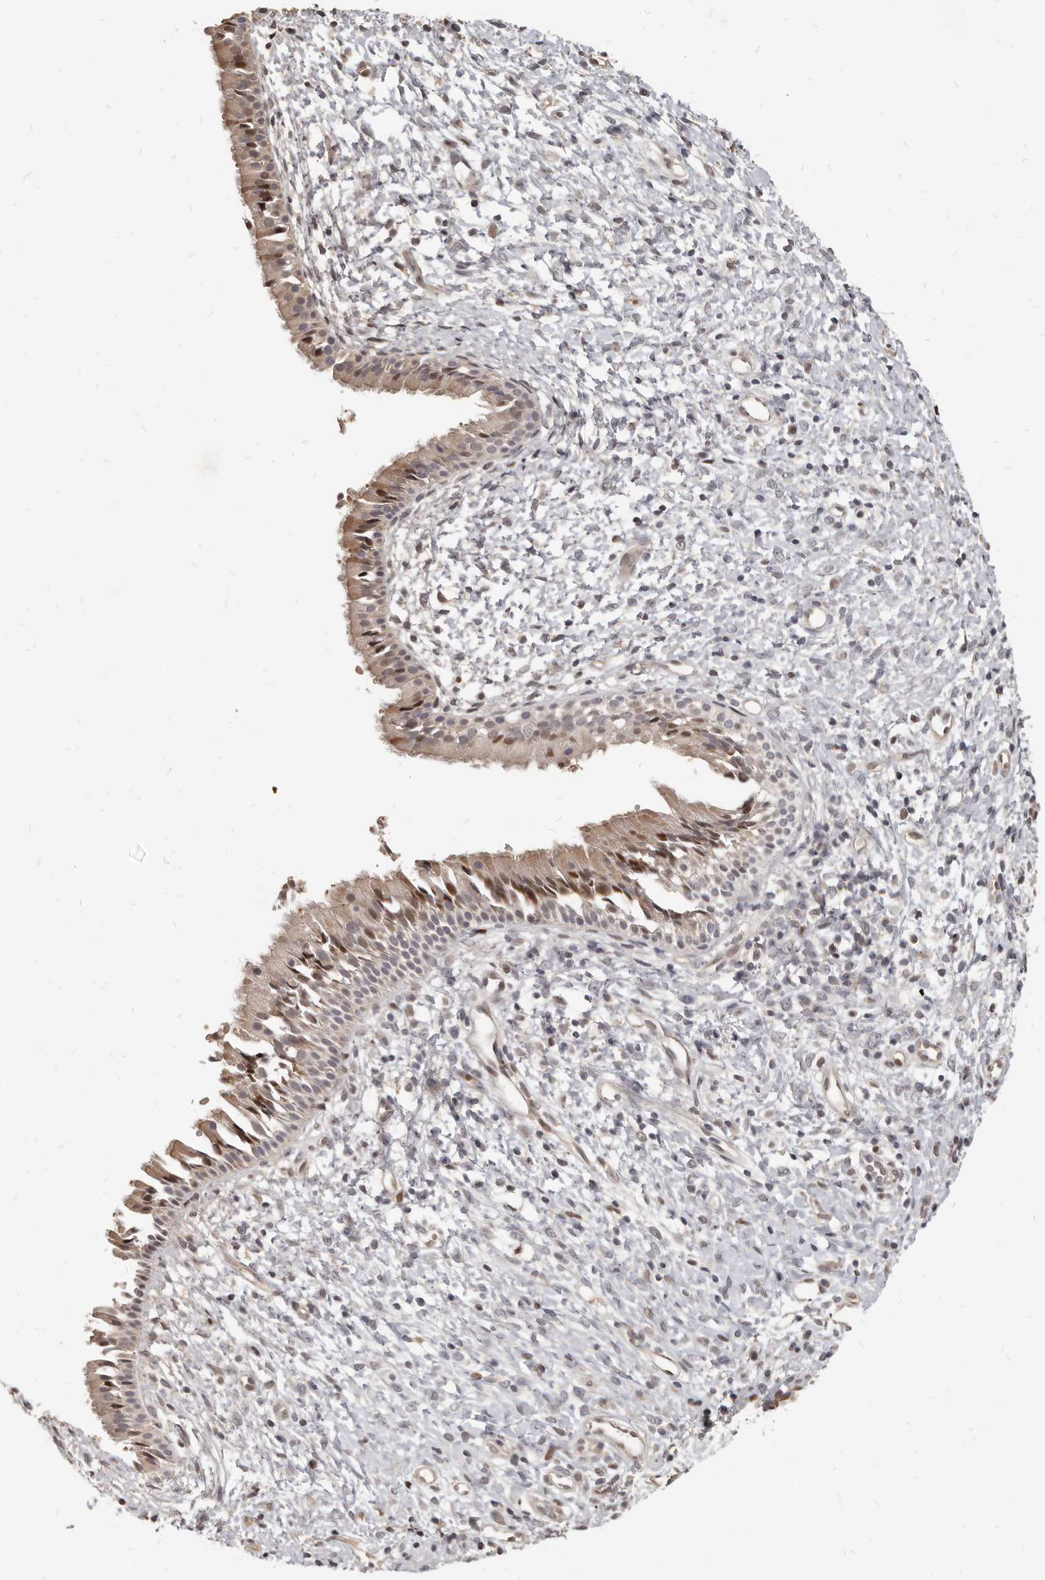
{"staining": {"intensity": "weak", "quantity": ">75%", "location": "cytoplasmic/membranous,nuclear"}, "tissue": "nasopharynx", "cell_type": "Respiratory epithelial cells", "image_type": "normal", "snomed": [{"axis": "morphology", "description": "Normal tissue, NOS"}, {"axis": "topography", "description": "Nasopharynx"}], "caption": "Respiratory epithelial cells reveal low levels of weak cytoplasmic/membranous,nuclear staining in about >75% of cells in normal nasopharynx.", "gene": "ATF5", "patient": {"sex": "male", "age": 22}}